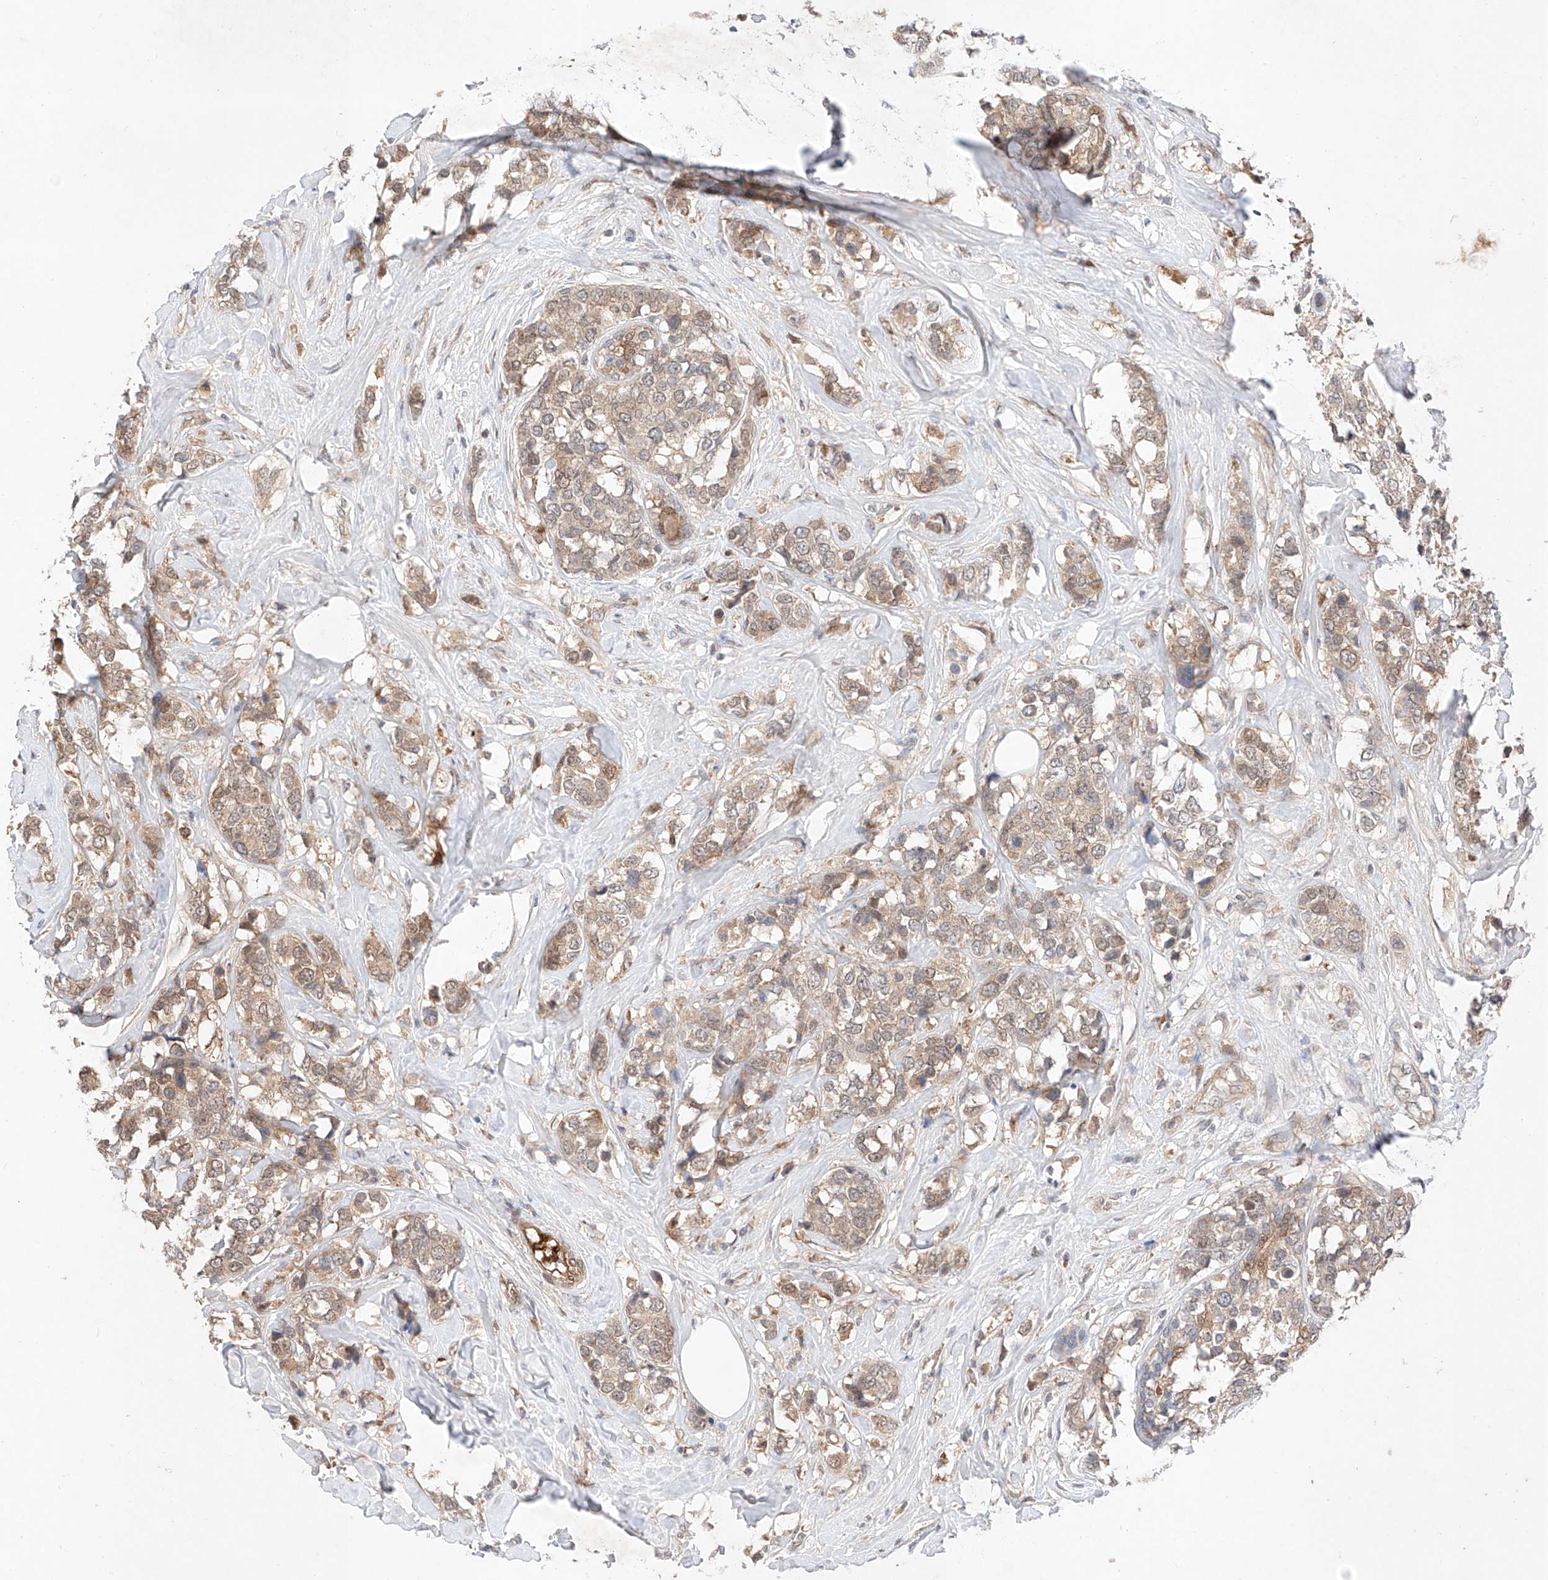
{"staining": {"intensity": "weak", "quantity": "25%-75%", "location": "cytoplasmic/membranous"}, "tissue": "breast cancer", "cell_type": "Tumor cells", "image_type": "cancer", "snomed": [{"axis": "morphology", "description": "Lobular carcinoma"}, {"axis": "topography", "description": "Breast"}], "caption": "Breast lobular carcinoma tissue exhibits weak cytoplasmic/membranous staining in about 25%-75% of tumor cells, visualized by immunohistochemistry.", "gene": "ZNF124", "patient": {"sex": "female", "age": 59}}